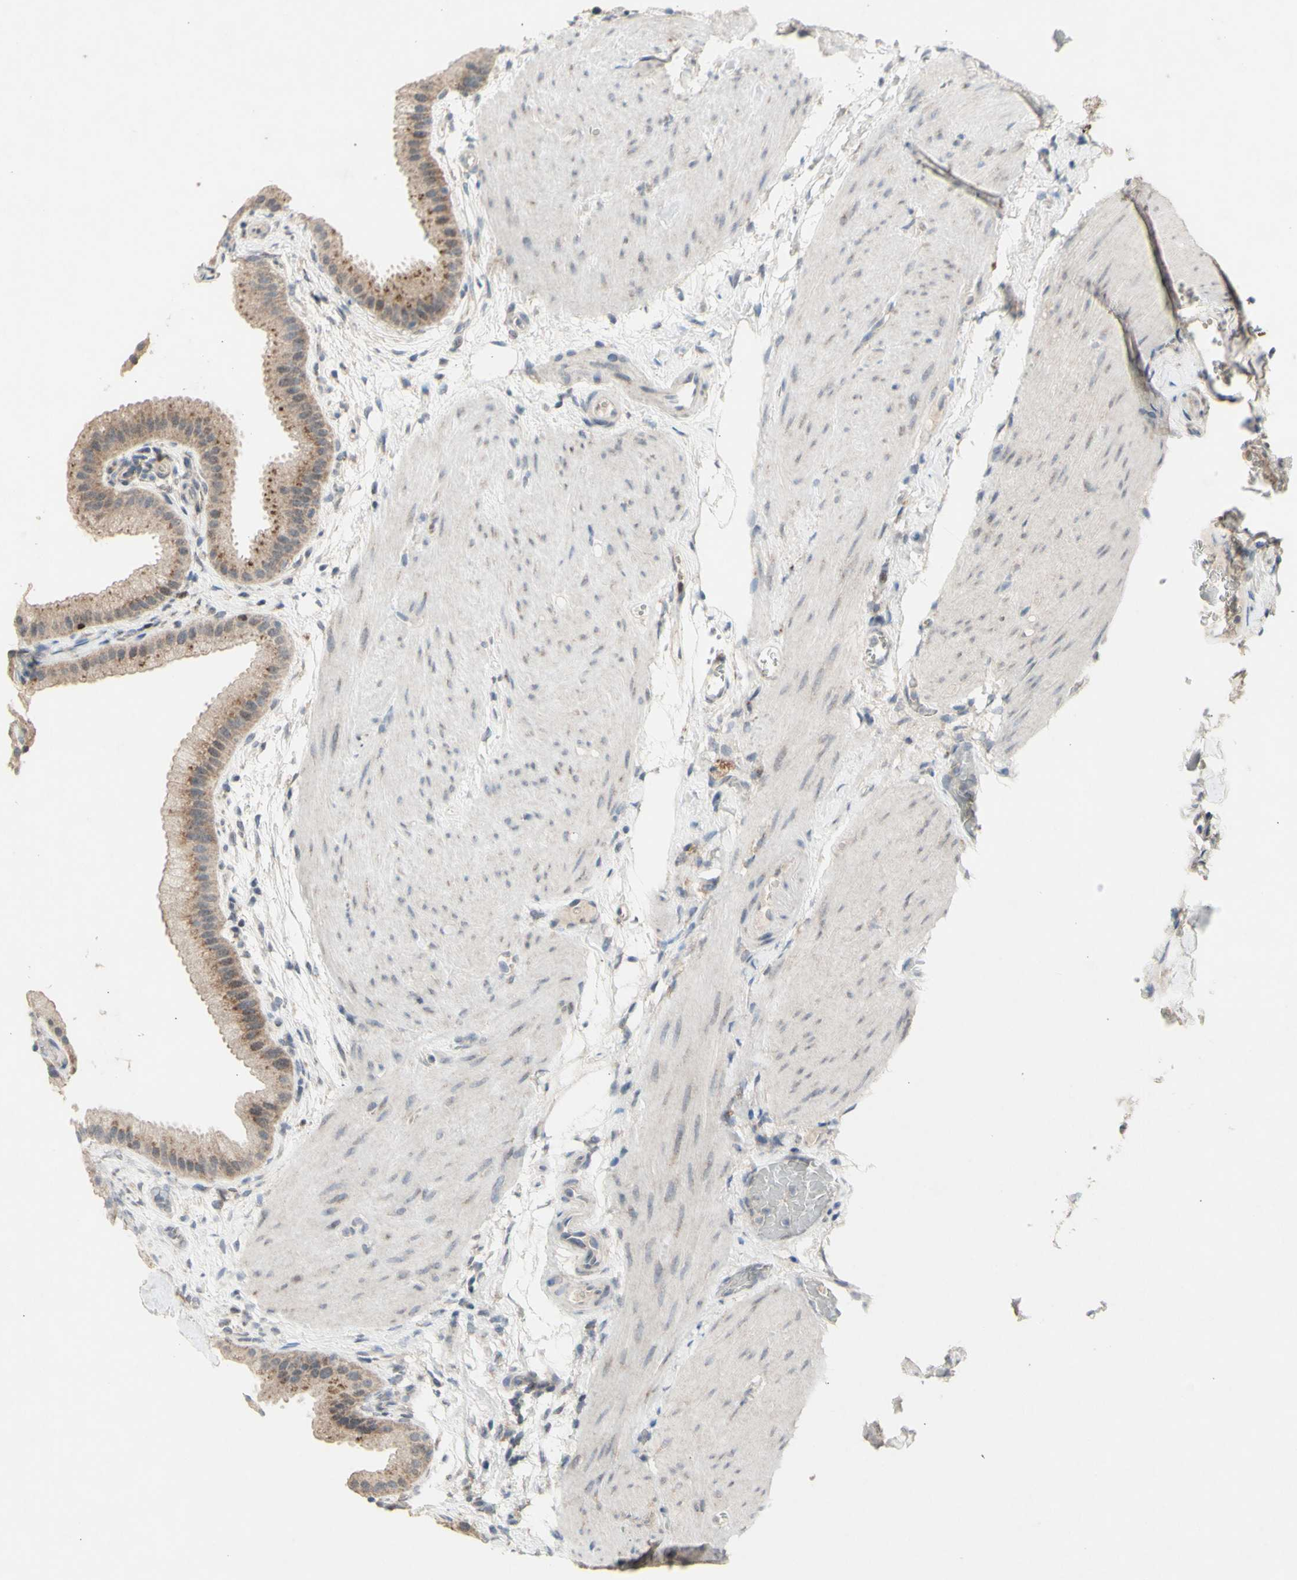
{"staining": {"intensity": "weak", "quantity": ">75%", "location": "cytoplasmic/membranous"}, "tissue": "gallbladder", "cell_type": "Glandular cells", "image_type": "normal", "snomed": [{"axis": "morphology", "description": "Normal tissue, NOS"}, {"axis": "topography", "description": "Gallbladder"}], "caption": "Immunohistochemical staining of benign gallbladder reveals low levels of weak cytoplasmic/membranous staining in about >75% of glandular cells. (DAB IHC, brown staining for protein, blue staining for nuclei).", "gene": "NLRP1", "patient": {"sex": "female", "age": 64}}